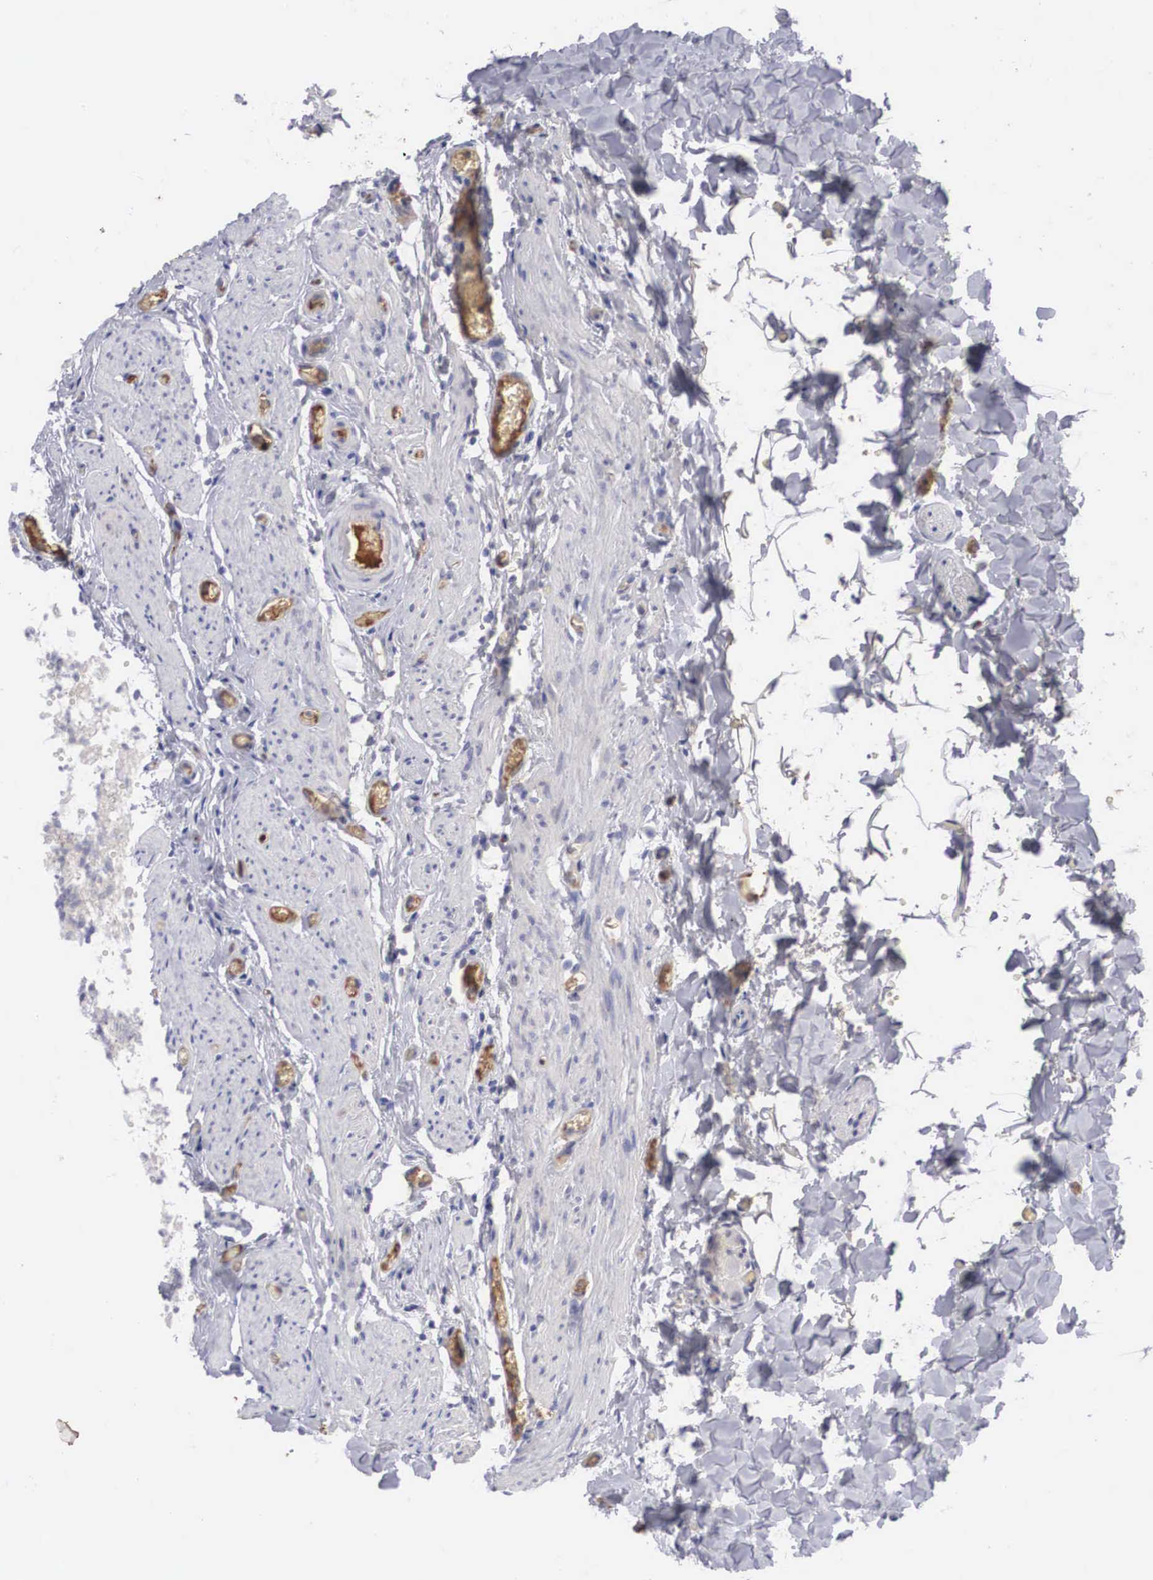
{"staining": {"intensity": "negative", "quantity": "none", "location": "none"}, "tissue": "gallbladder", "cell_type": "Glandular cells", "image_type": "normal", "snomed": [{"axis": "morphology", "description": "Normal tissue, NOS"}, {"axis": "topography", "description": "Gallbladder"}], "caption": "High power microscopy photomicrograph of an immunohistochemistry photomicrograph of benign gallbladder, revealing no significant expression in glandular cells.", "gene": "RBPJ", "patient": {"sex": "female", "age": 44}}